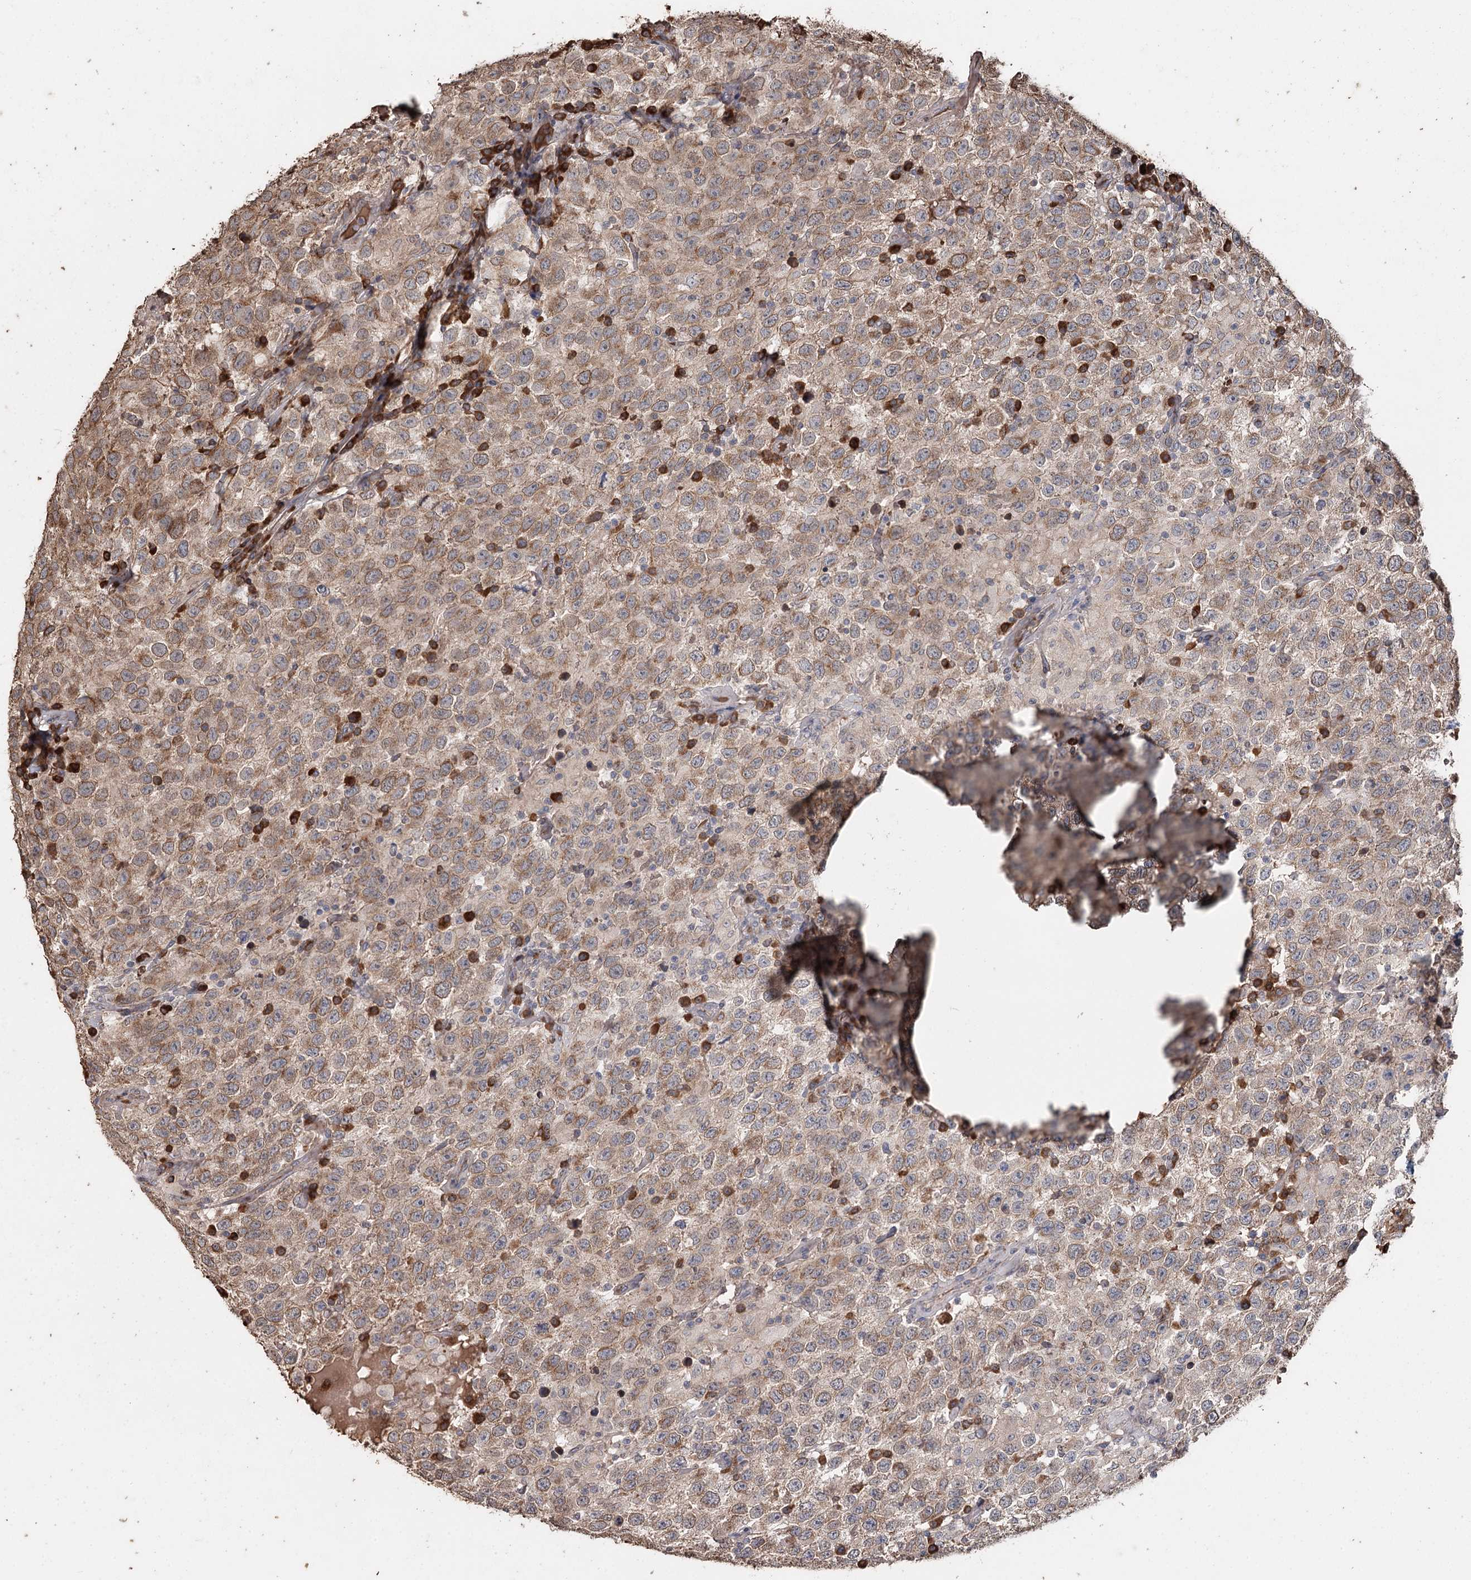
{"staining": {"intensity": "moderate", "quantity": ">75%", "location": "cytoplasmic/membranous"}, "tissue": "testis cancer", "cell_type": "Tumor cells", "image_type": "cancer", "snomed": [{"axis": "morphology", "description": "Seminoma, NOS"}, {"axis": "topography", "description": "Testis"}], "caption": "Testis seminoma tissue reveals moderate cytoplasmic/membranous expression in approximately >75% of tumor cells, visualized by immunohistochemistry.", "gene": "SYVN1", "patient": {"sex": "male", "age": 41}}